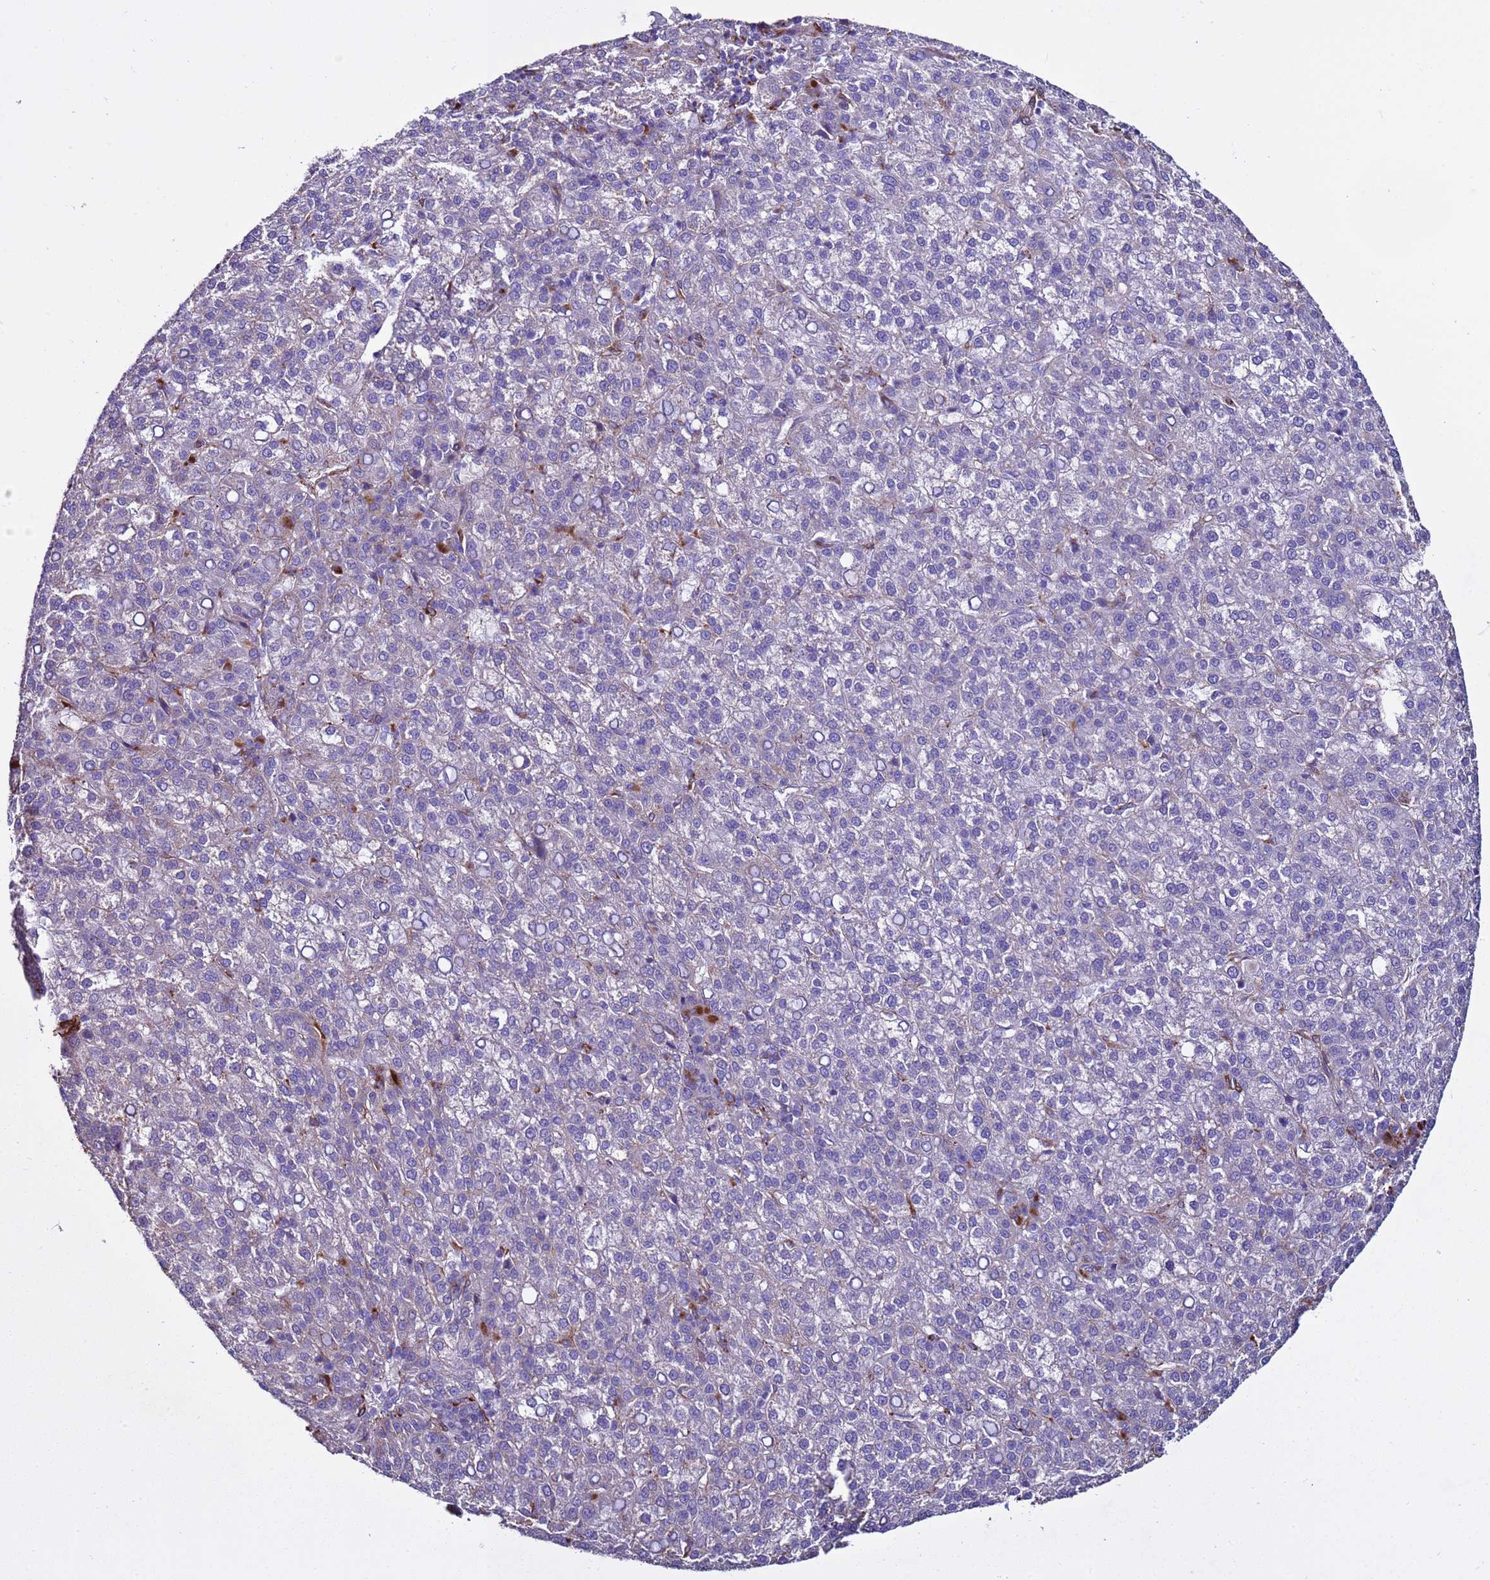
{"staining": {"intensity": "negative", "quantity": "none", "location": "none"}, "tissue": "liver cancer", "cell_type": "Tumor cells", "image_type": "cancer", "snomed": [{"axis": "morphology", "description": "Carcinoma, Hepatocellular, NOS"}, {"axis": "topography", "description": "Liver"}], "caption": "Immunohistochemical staining of human liver cancer reveals no significant staining in tumor cells.", "gene": "RABL2B", "patient": {"sex": "female", "age": 58}}